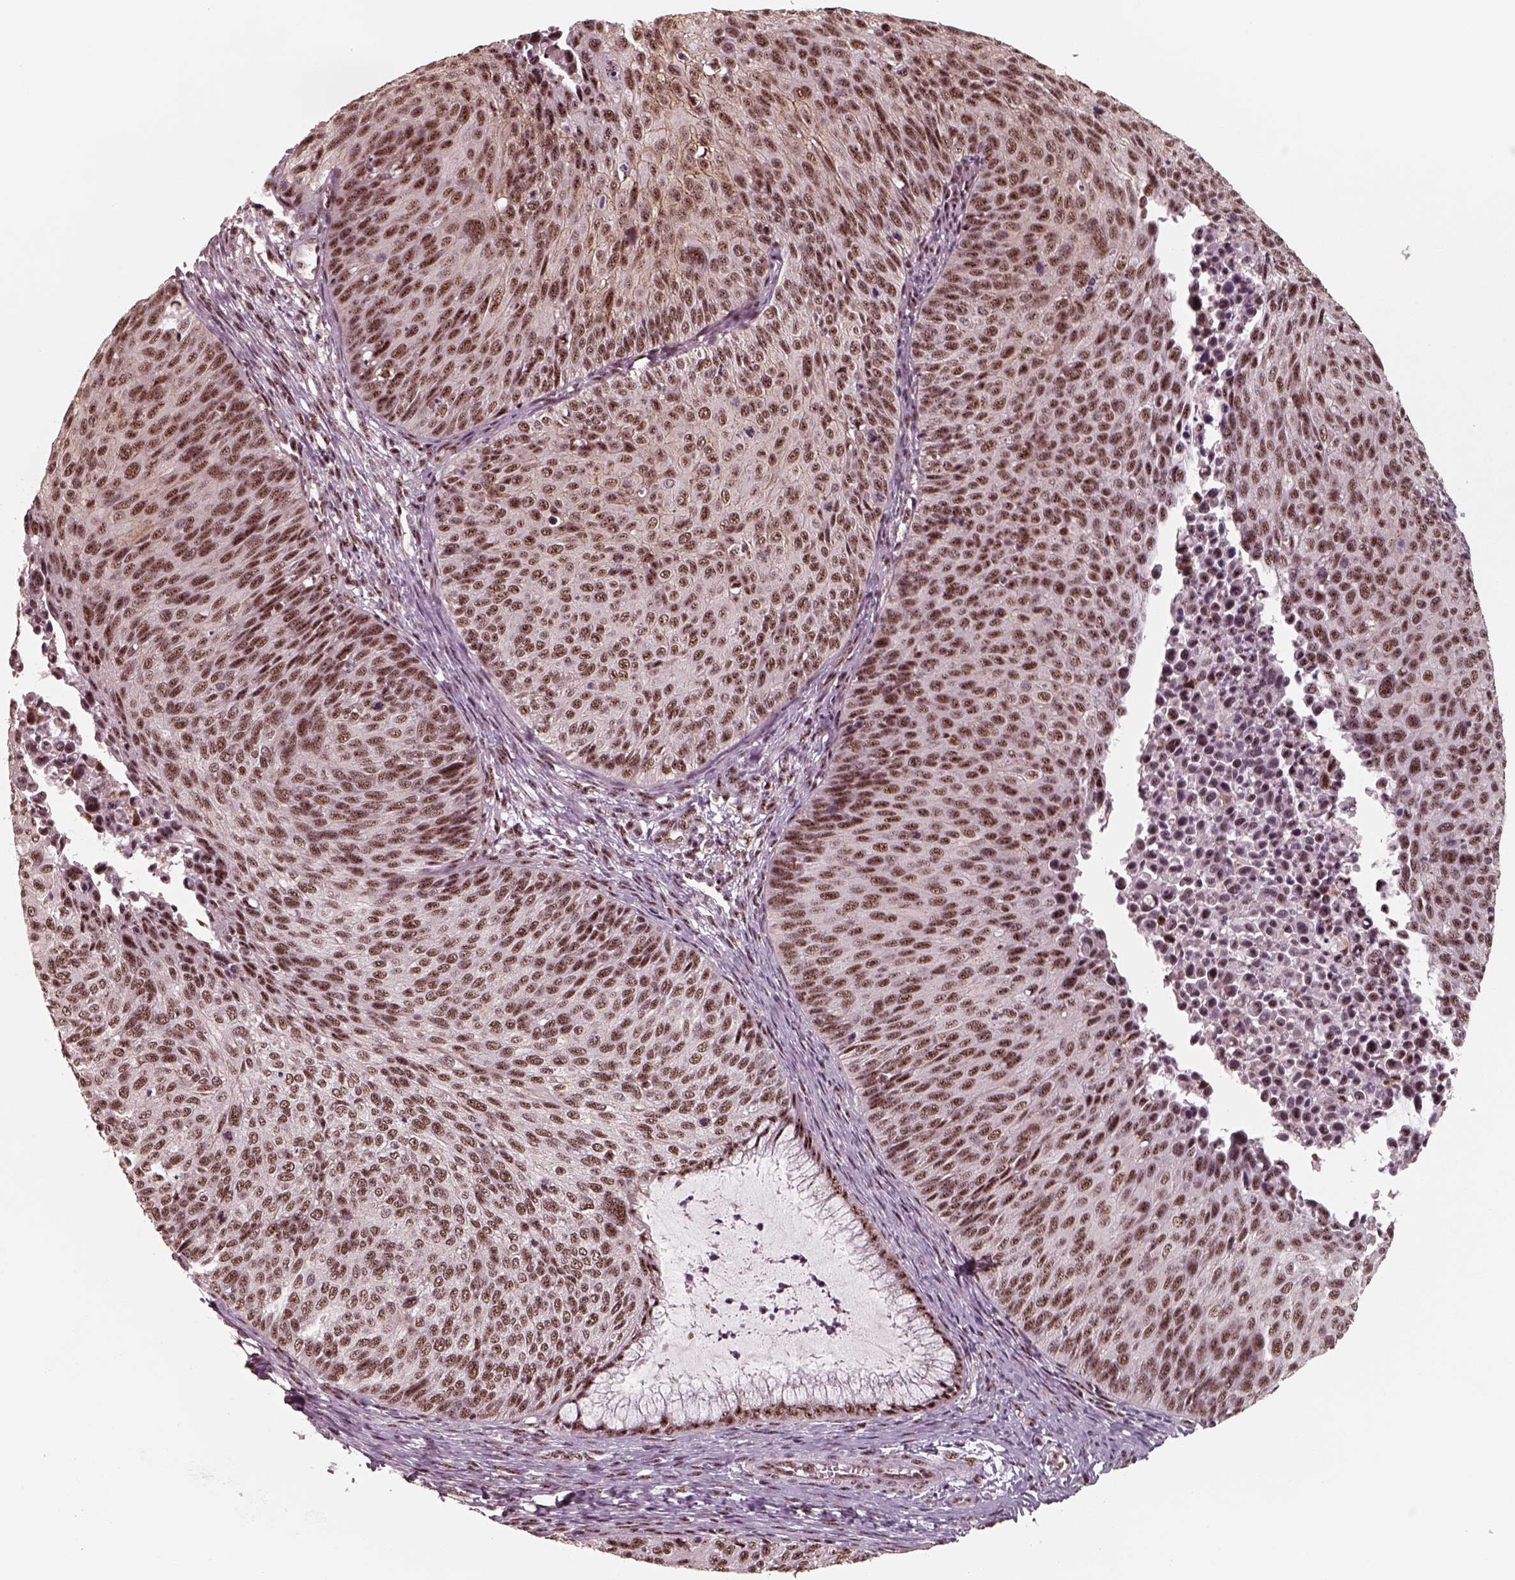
{"staining": {"intensity": "moderate", "quantity": ">75%", "location": "nuclear"}, "tissue": "cervical cancer", "cell_type": "Tumor cells", "image_type": "cancer", "snomed": [{"axis": "morphology", "description": "Squamous cell carcinoma, NOS"}, {"axis": "topography", "description": "Cervix"}], "caption": "Protein staining of cervical cancer (squamous cell carcinoma) tissue exhibits moderate nuclear positivity in about >75% of tumor cells. The staining is performed using DAB brown chromogen to label protein expression. The nuclei are counter-stained blue using hematoxylin.", "gene": "ATXN7L3", "patient": {"sex": "female", "age": 36}}